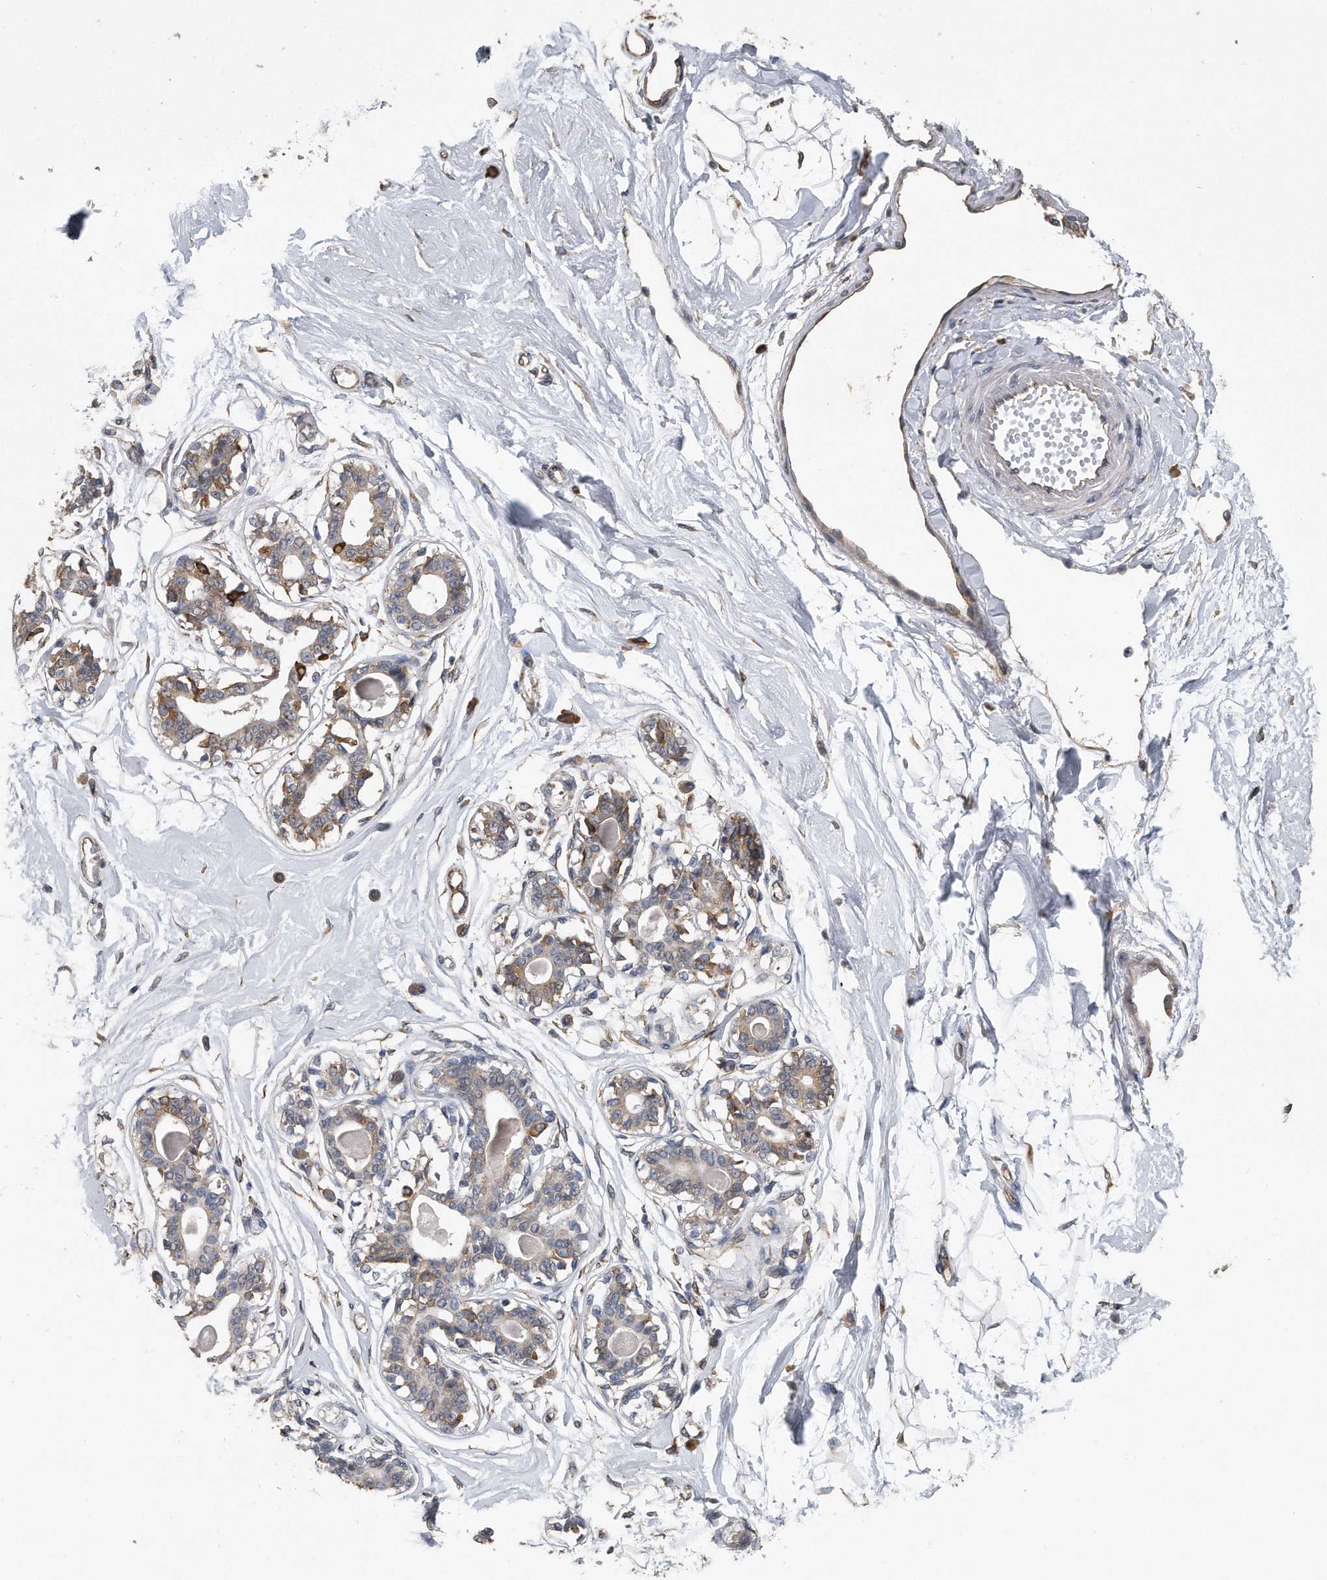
{"staining": {"intensity": "negative", "quantity": "none", "location": "none"}, "tissue": "breast", "cell_type": "Adipocytes", "image_type": "normal", "snomed": [{"axis": "morphology", "description": "Normal tissue, NOS"}, {"axis": "topography", "description": "Breast"}], "caption": "This is an IHC micrograph of unremarkable human breast. There is no expression in adipocytes.", "gene": "PCLO", "patient": {"sex": "female", "age": 45}}